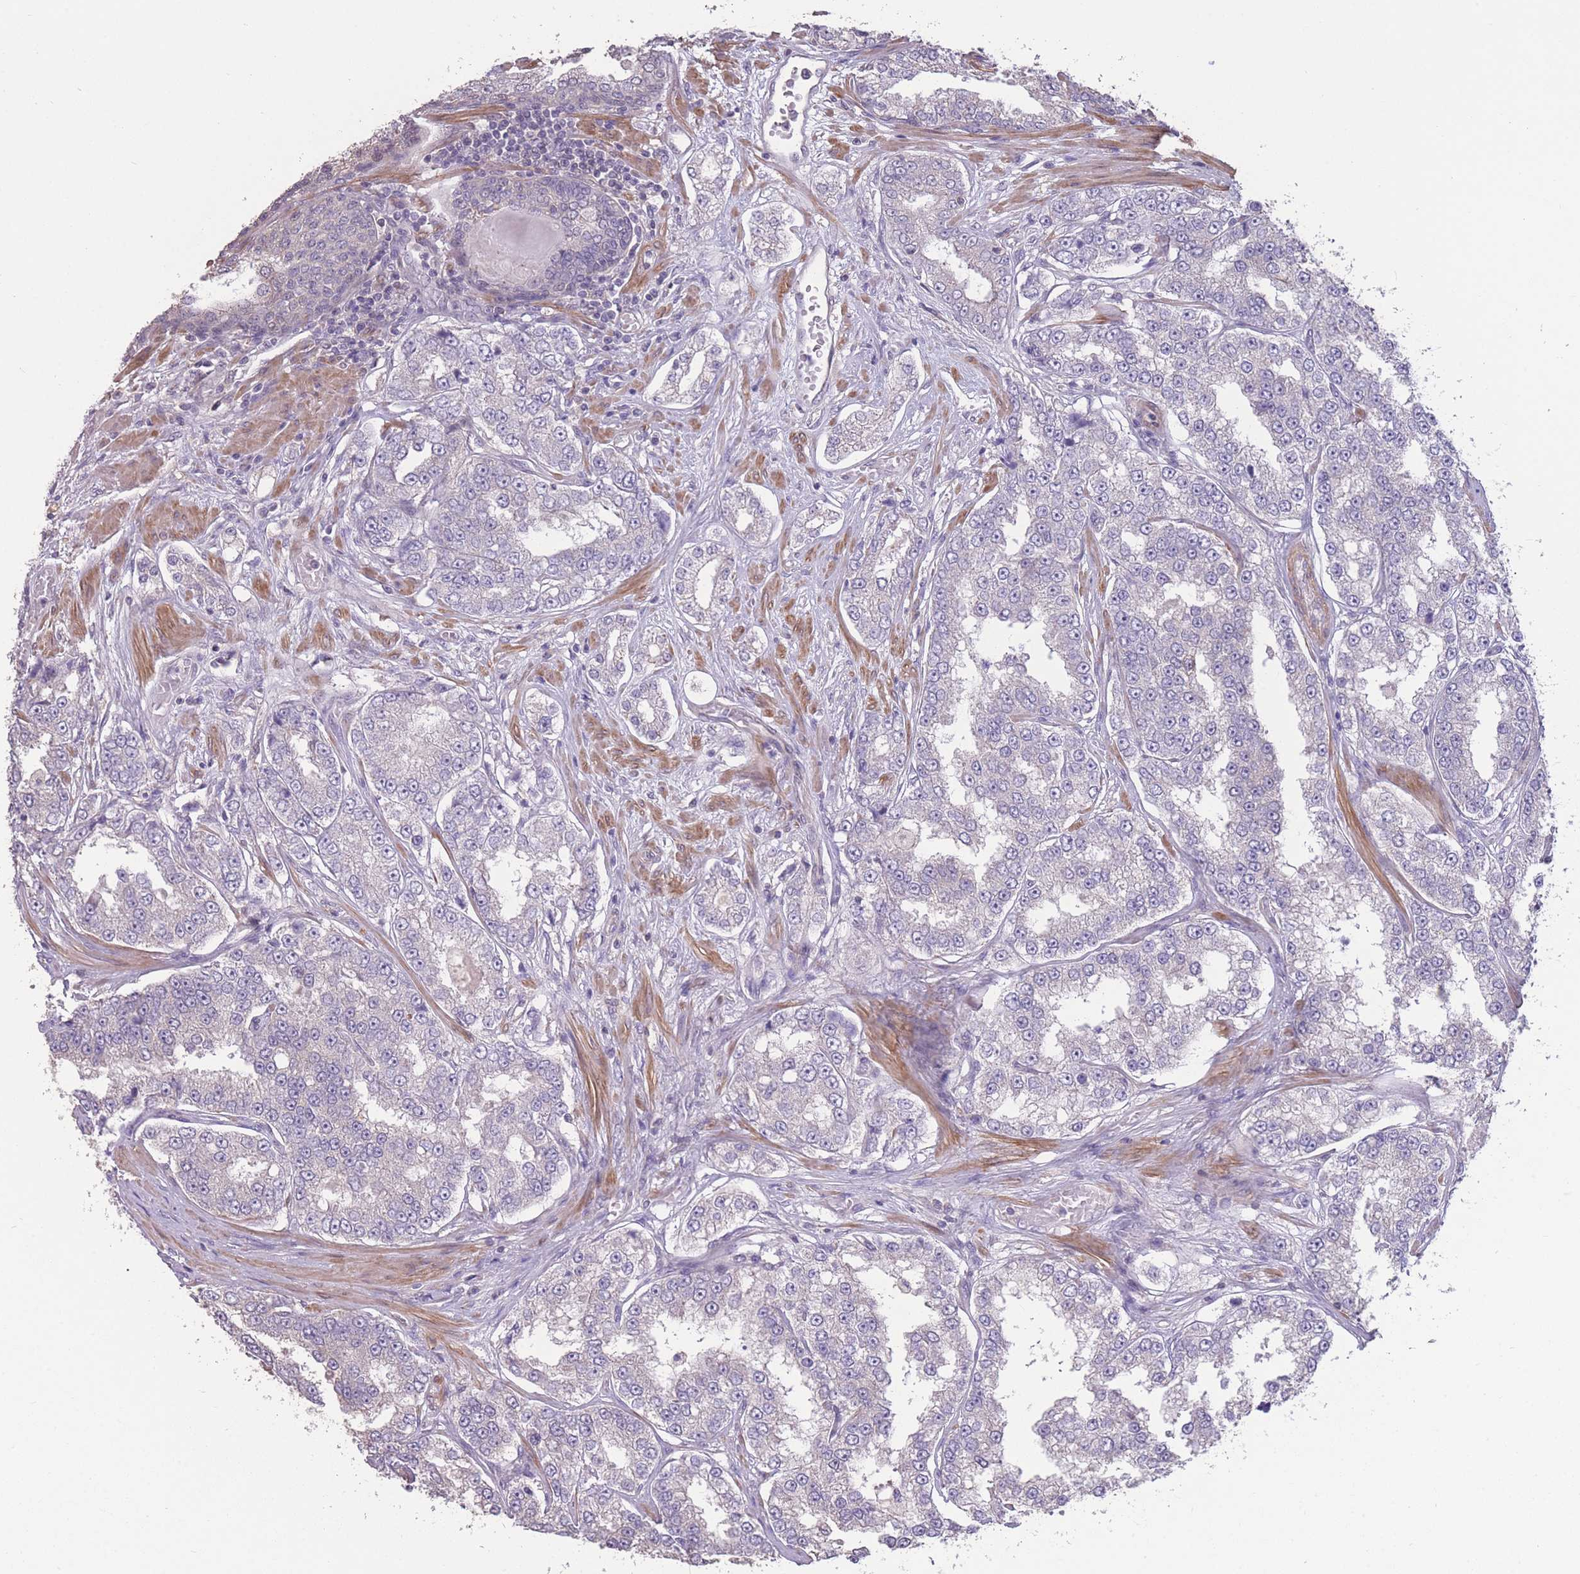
{"staining": {"intensity": "negative", "quantity": "none", "location": "none"}, "tissue": "prostate cancer", "cell_type": "Tumor cells", "image_type": "cancer", "snomed": [{"axis": "morphology", "description": "Normal tissue, NOS"}, {"axis": "morphology", "description": "Adenocarcinoma, High grade"}, {"axis": "topography", "description": "Prostate"}], "caption": "DAB immunohistochemical staining of human prostate high-grade adenocarcinoma exhibits no significant positivity in tumor cells.", "gene": "RSPH10B", "patient": {"sex": "male", "age": 83}}